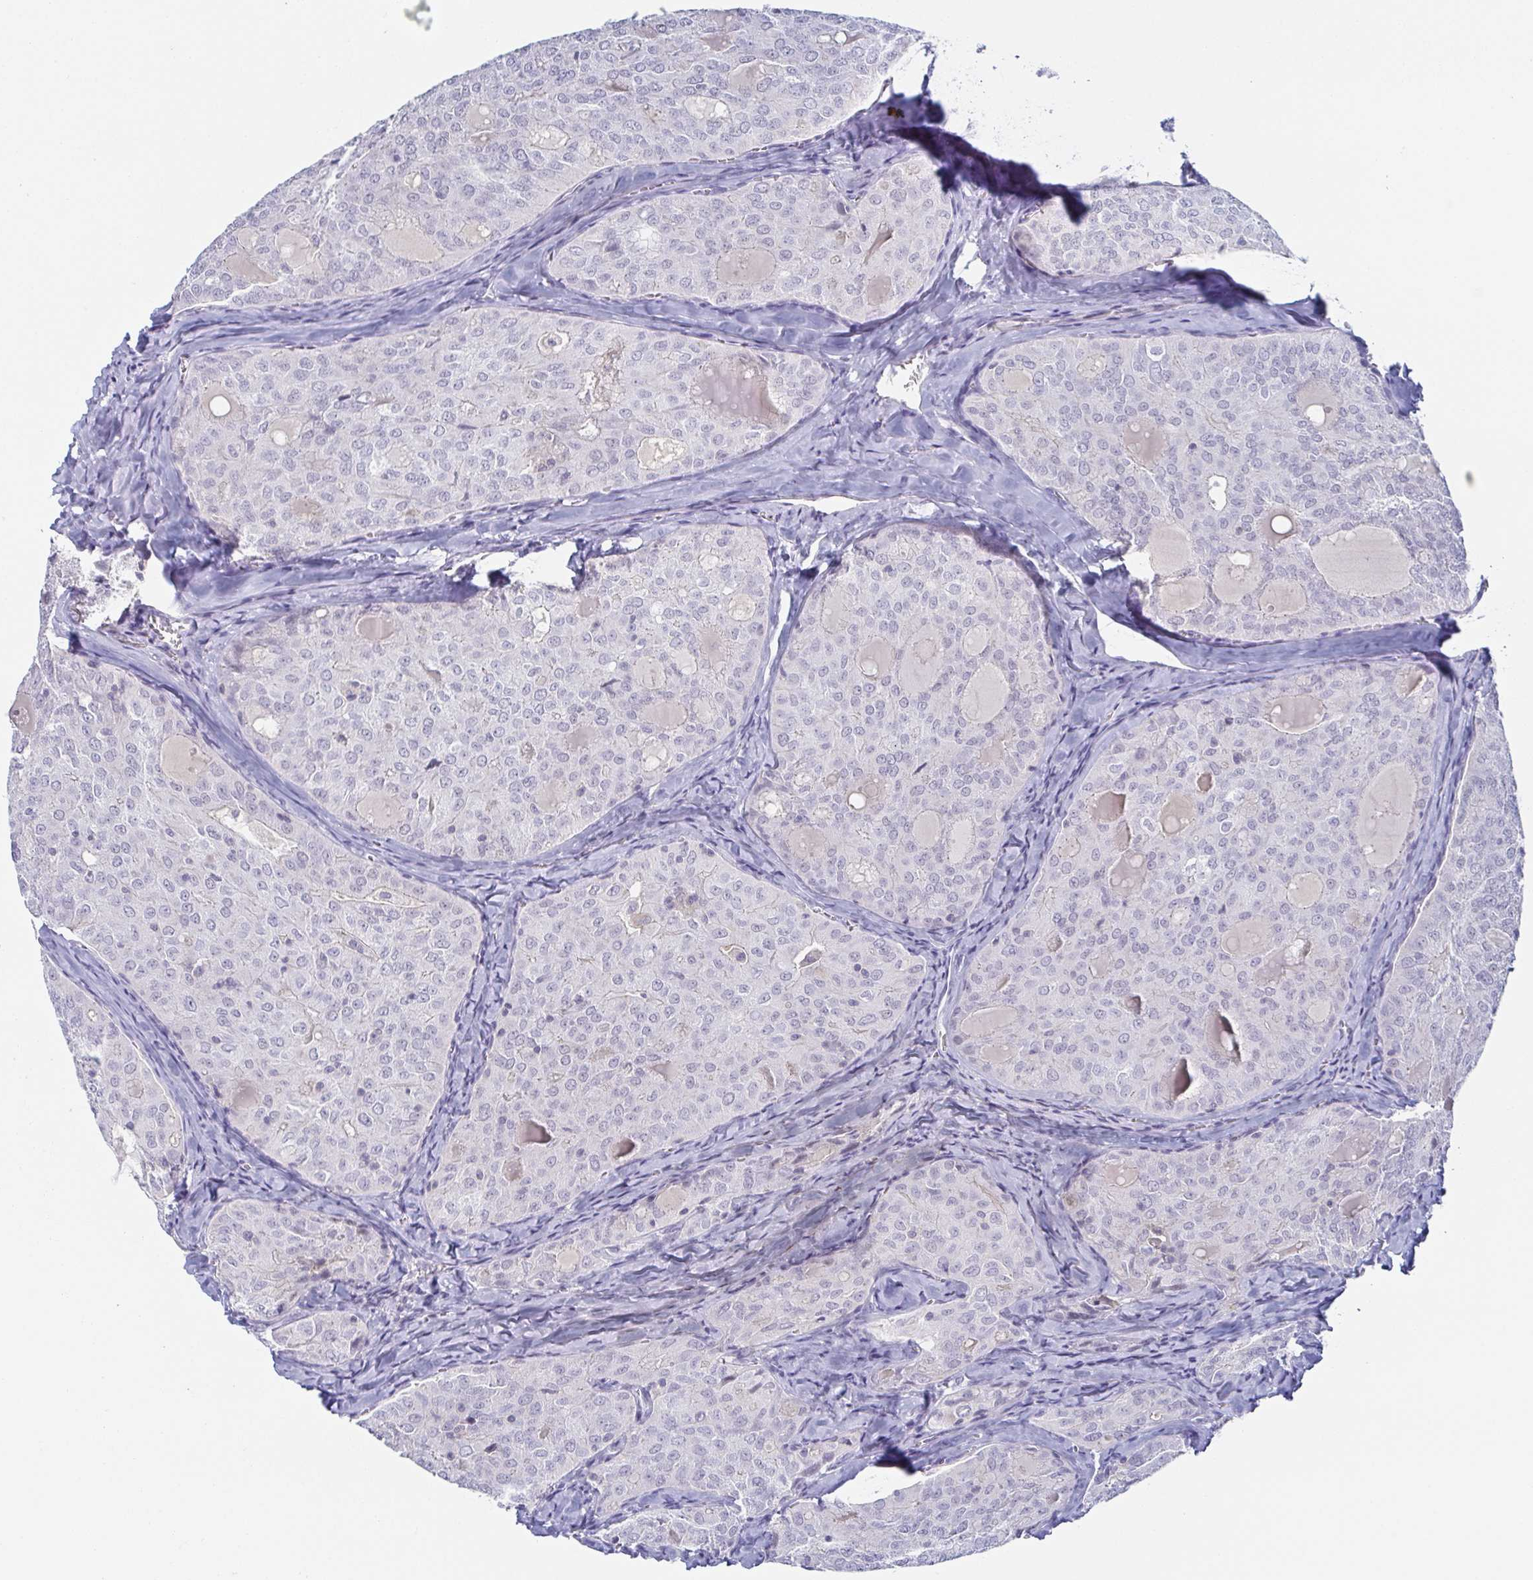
{"staining": {"intensity": "negative", "quantity": "none", "location": "none"}, "tissue": "thyroid cancer", "cell_type": "Tumor cells", "image_type": "cancer", "snomed": [{"axis": "morphology", "description": "Follicular adenoma carcinoma, NOS"}, {"axis": "topography", "description": "Thyroid gland"}], "caption": "Immunohistochemistry image of human thyroid follicular adenoma carcinoma stained for a protein (brown), which reveals no staining in tumor cells.", "gene": "RHOV", "patient": {"sex": "male", "age": 75}}